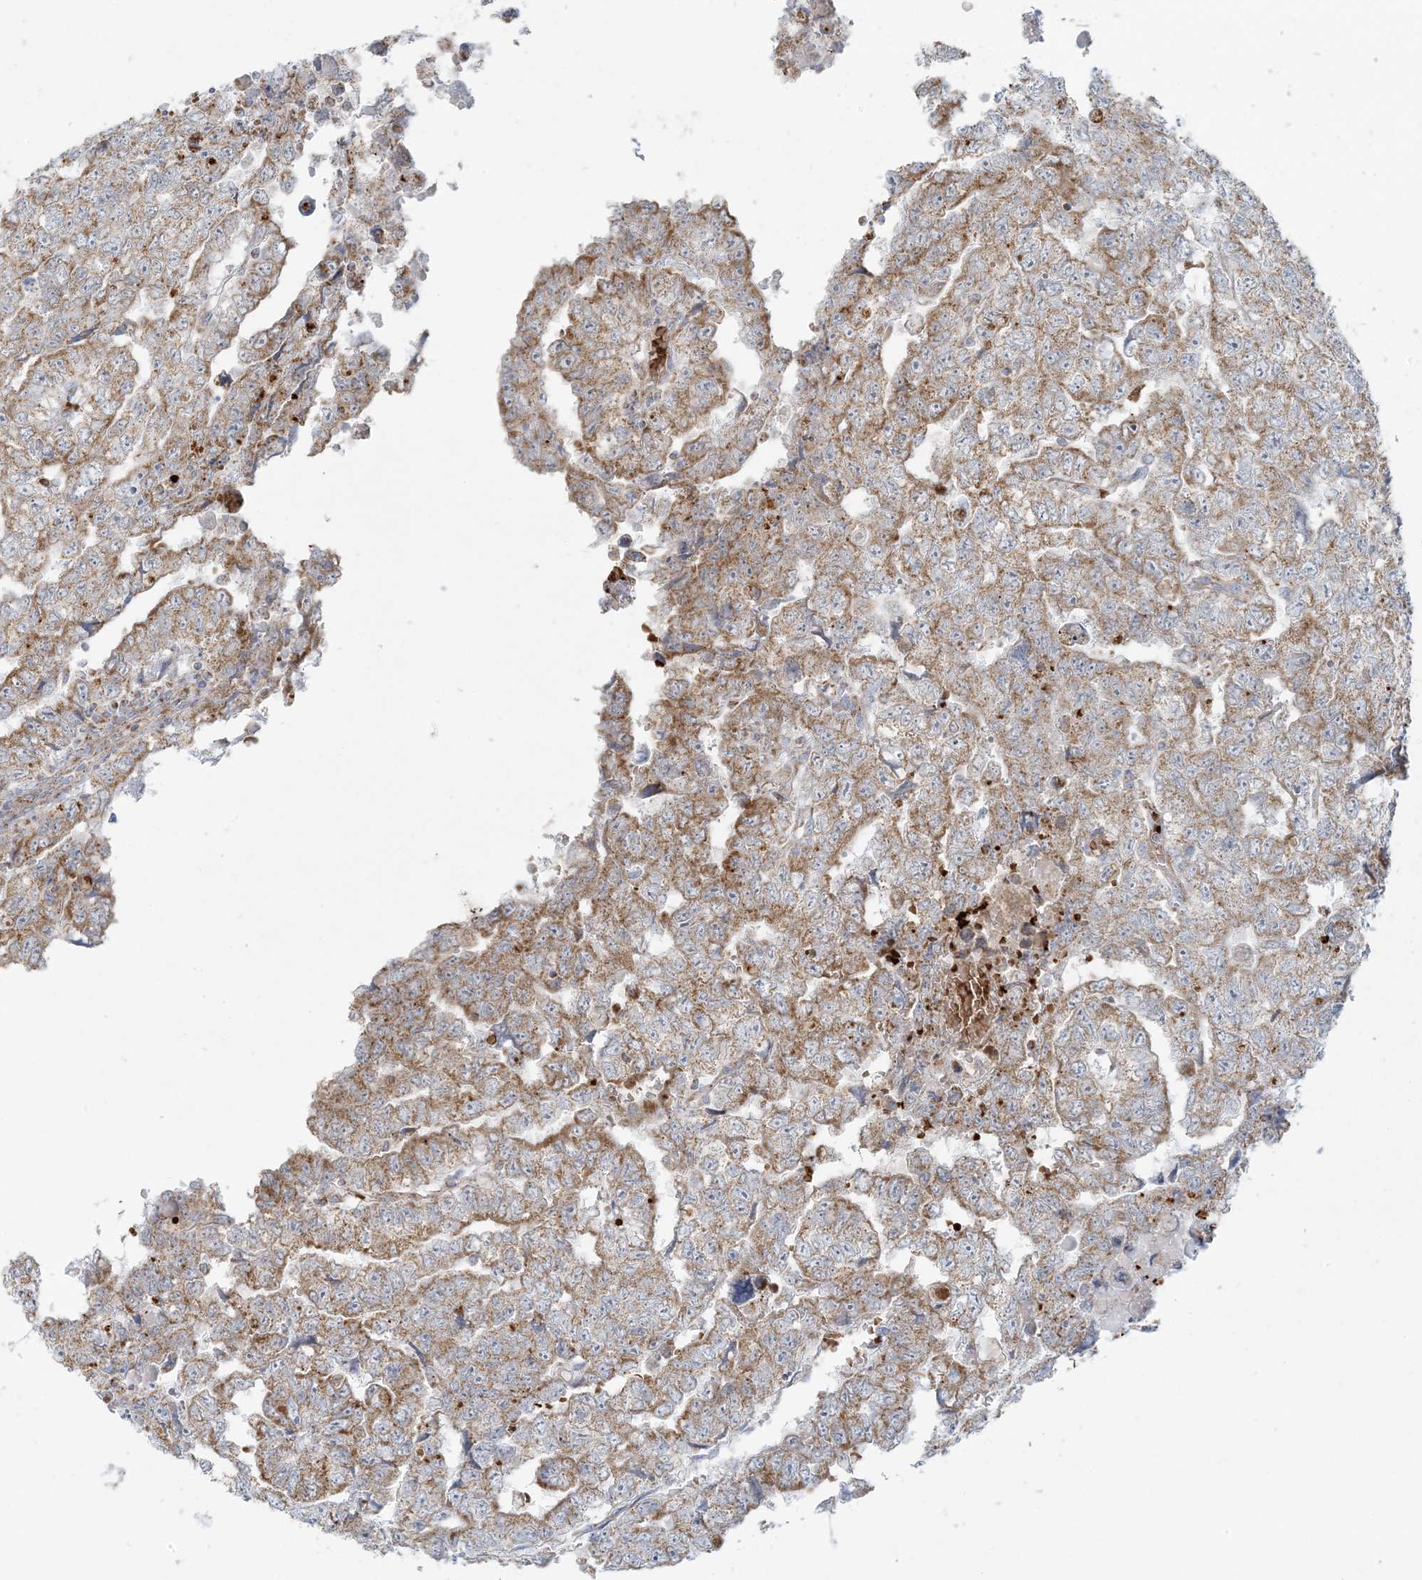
{"staining": {"intensity": "moderate", "quantity": ">75%", "location": "cytoplasmic/membranous"}, "tissue": "testis cancer", "cell_type": "Tumor cells", "image_type": "cancer", "snomed": [{"axis": "morphology", "description": "Carcinoma, Embryonal, NOS"}, {"axis": "topography", "description": "Testis"}], "caption": "Immunohistochemistry (IHC) micrograph of human testis cancer (embryonal carcinoma) stained for a protein (brown), which displays medium levels of moderate cytoplasmic/membranous positivity in about >75% of tumor cells.", "gene": "PIK3R4", "patient": {"sex": "male", "age": 36}}